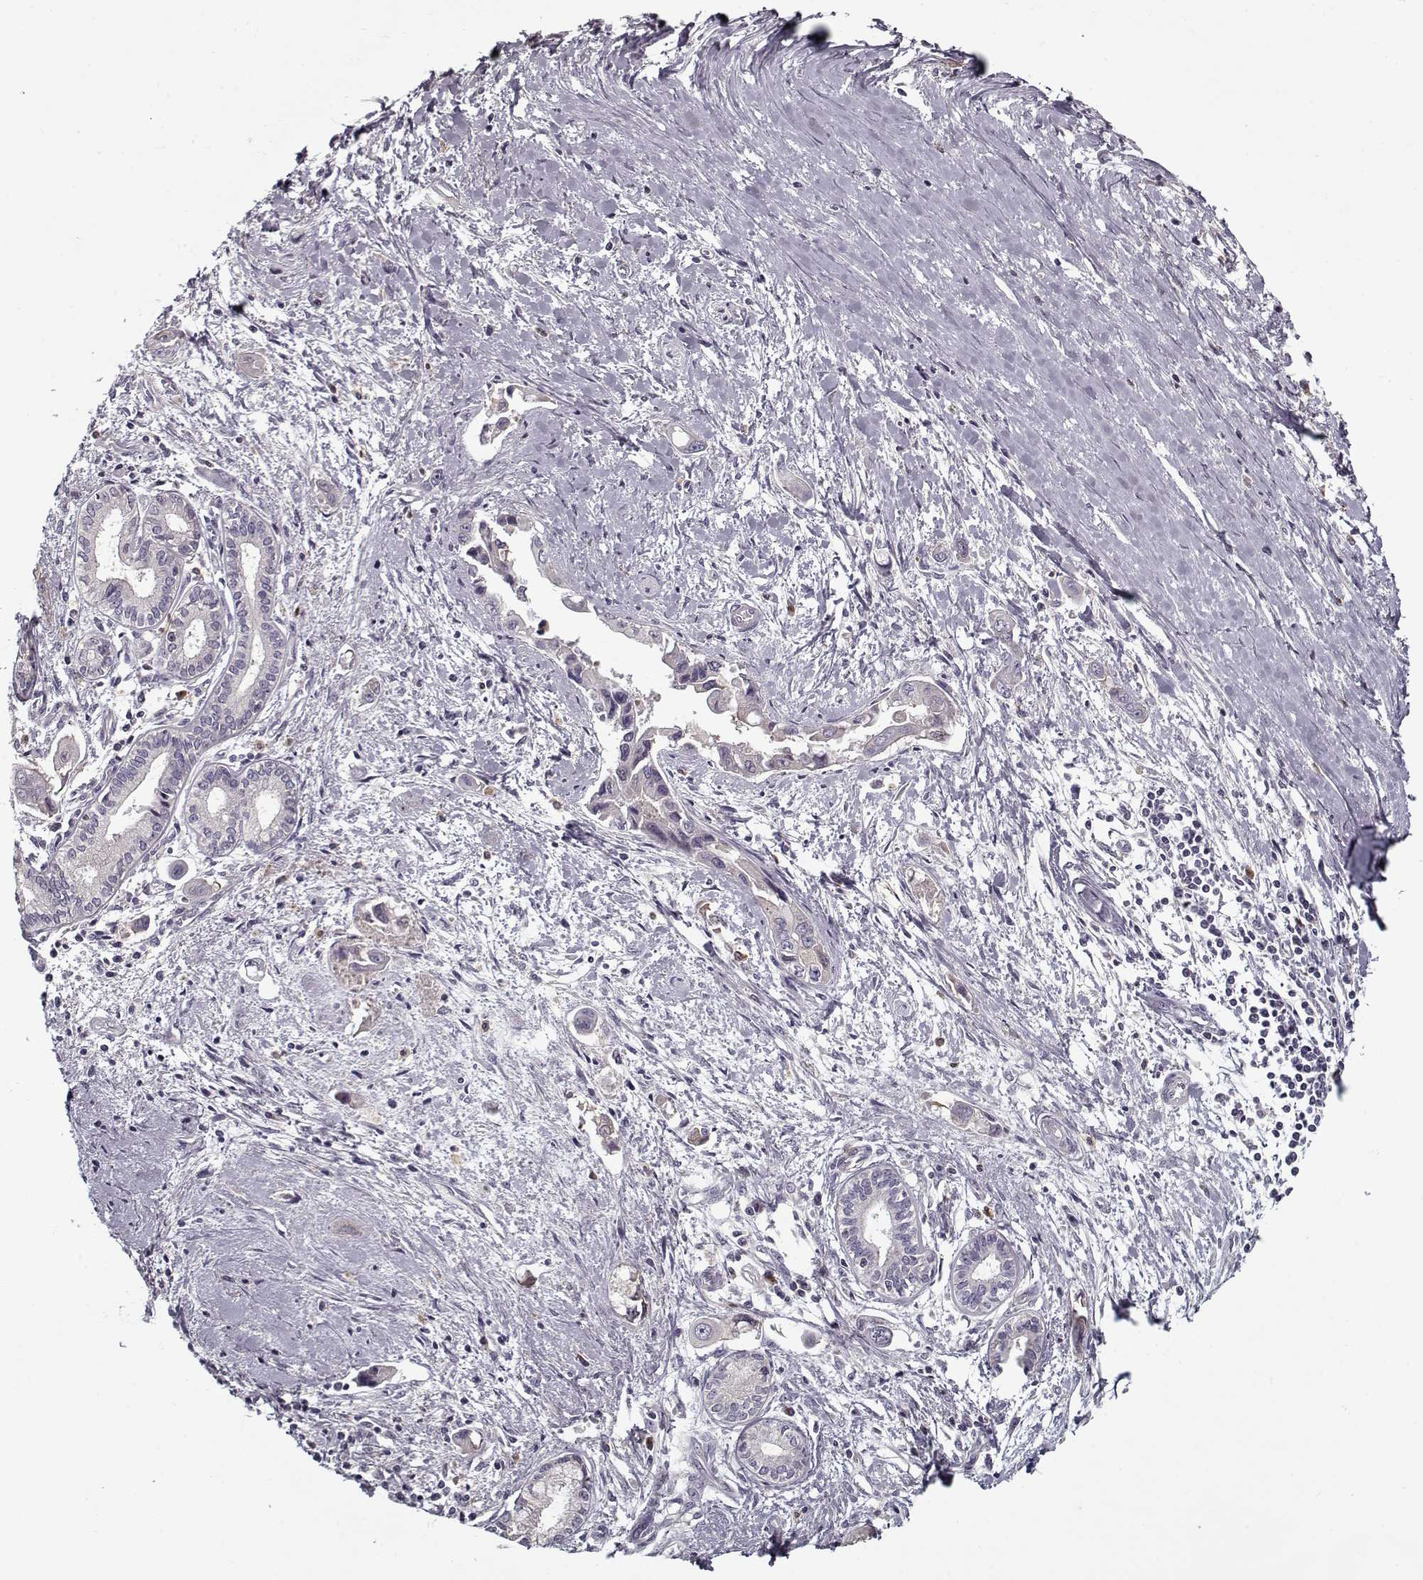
{"staining": {"intensity": "weak", "quantity": "<25%", "location": "cytoplasmic/membranous"}, "tissue": "pancreatic cancer", "cell_type": "Tumor cells", "image_type": "cancer", "snomed": [{"axis": "morphology", "description": "Adenocarcinoma, NOS"}, {"axis": "topography", "description": "Pancreas"}], "caption": "Histopathology image shows no significant protein positivity in tumor cells of pancreatic cancer (adenocarcinoma).", "gene": "UNC13D", "patient": {"sex": "male", "age": 60}}